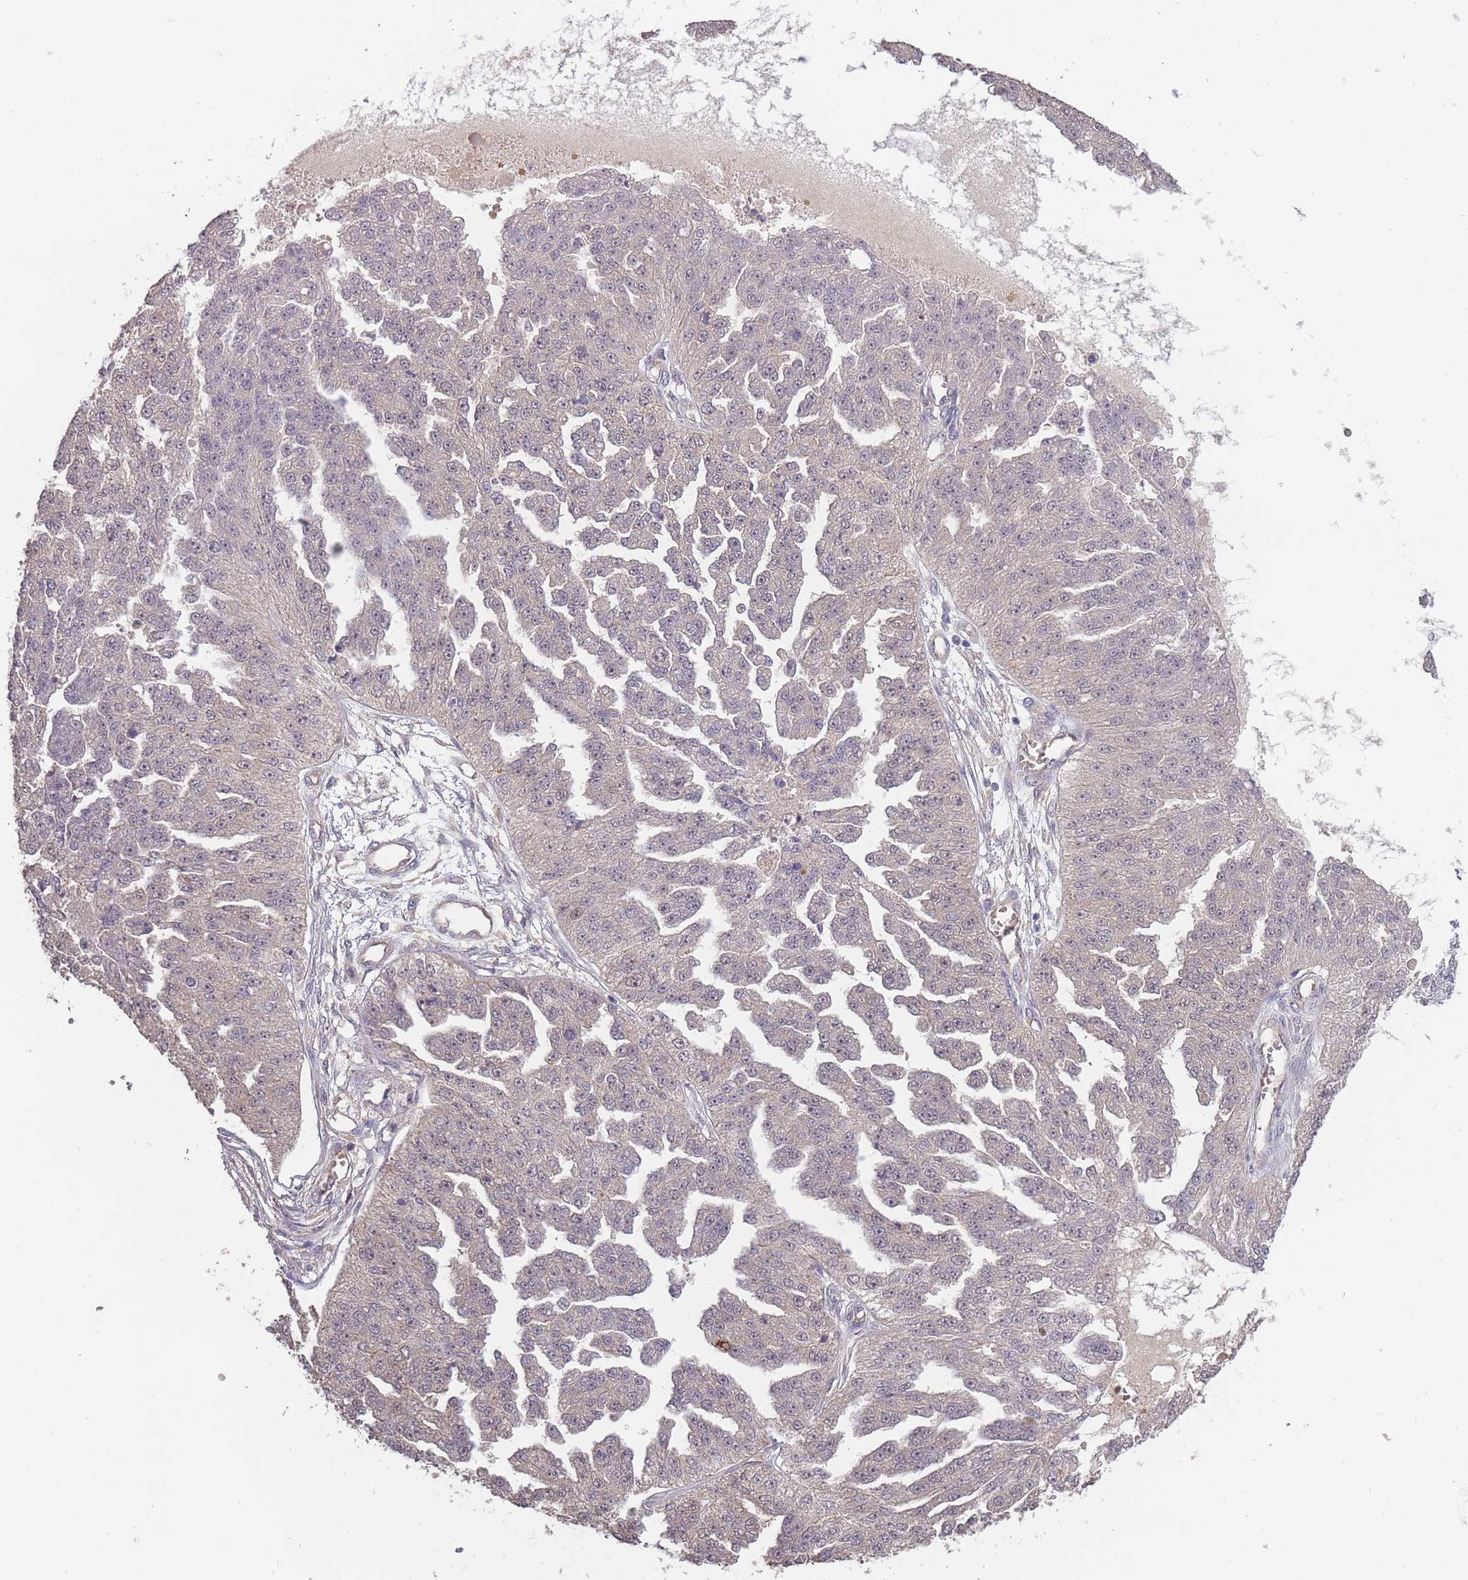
{"staining": {"intensity": "weak", "quantity": "25%-75%", "location": "nuclear"}, "tissue": "ovarian cancer", "cell_type": "Tumor cells", "image_type": "cancer", "snomed": [{"axis": "morphology", "description": "Cystadenocarcinoma, serous, NOS"}, {"axis": "topography", "description": "Ovary"}], "caption": "Protein staining exhibits weak nuclear staining in about 25%-75% of tumor cells in ovarian serous cystadenocarcinoma.", "gene": "KIAA1755", "patient": {"sex": "female", "age": 58}}